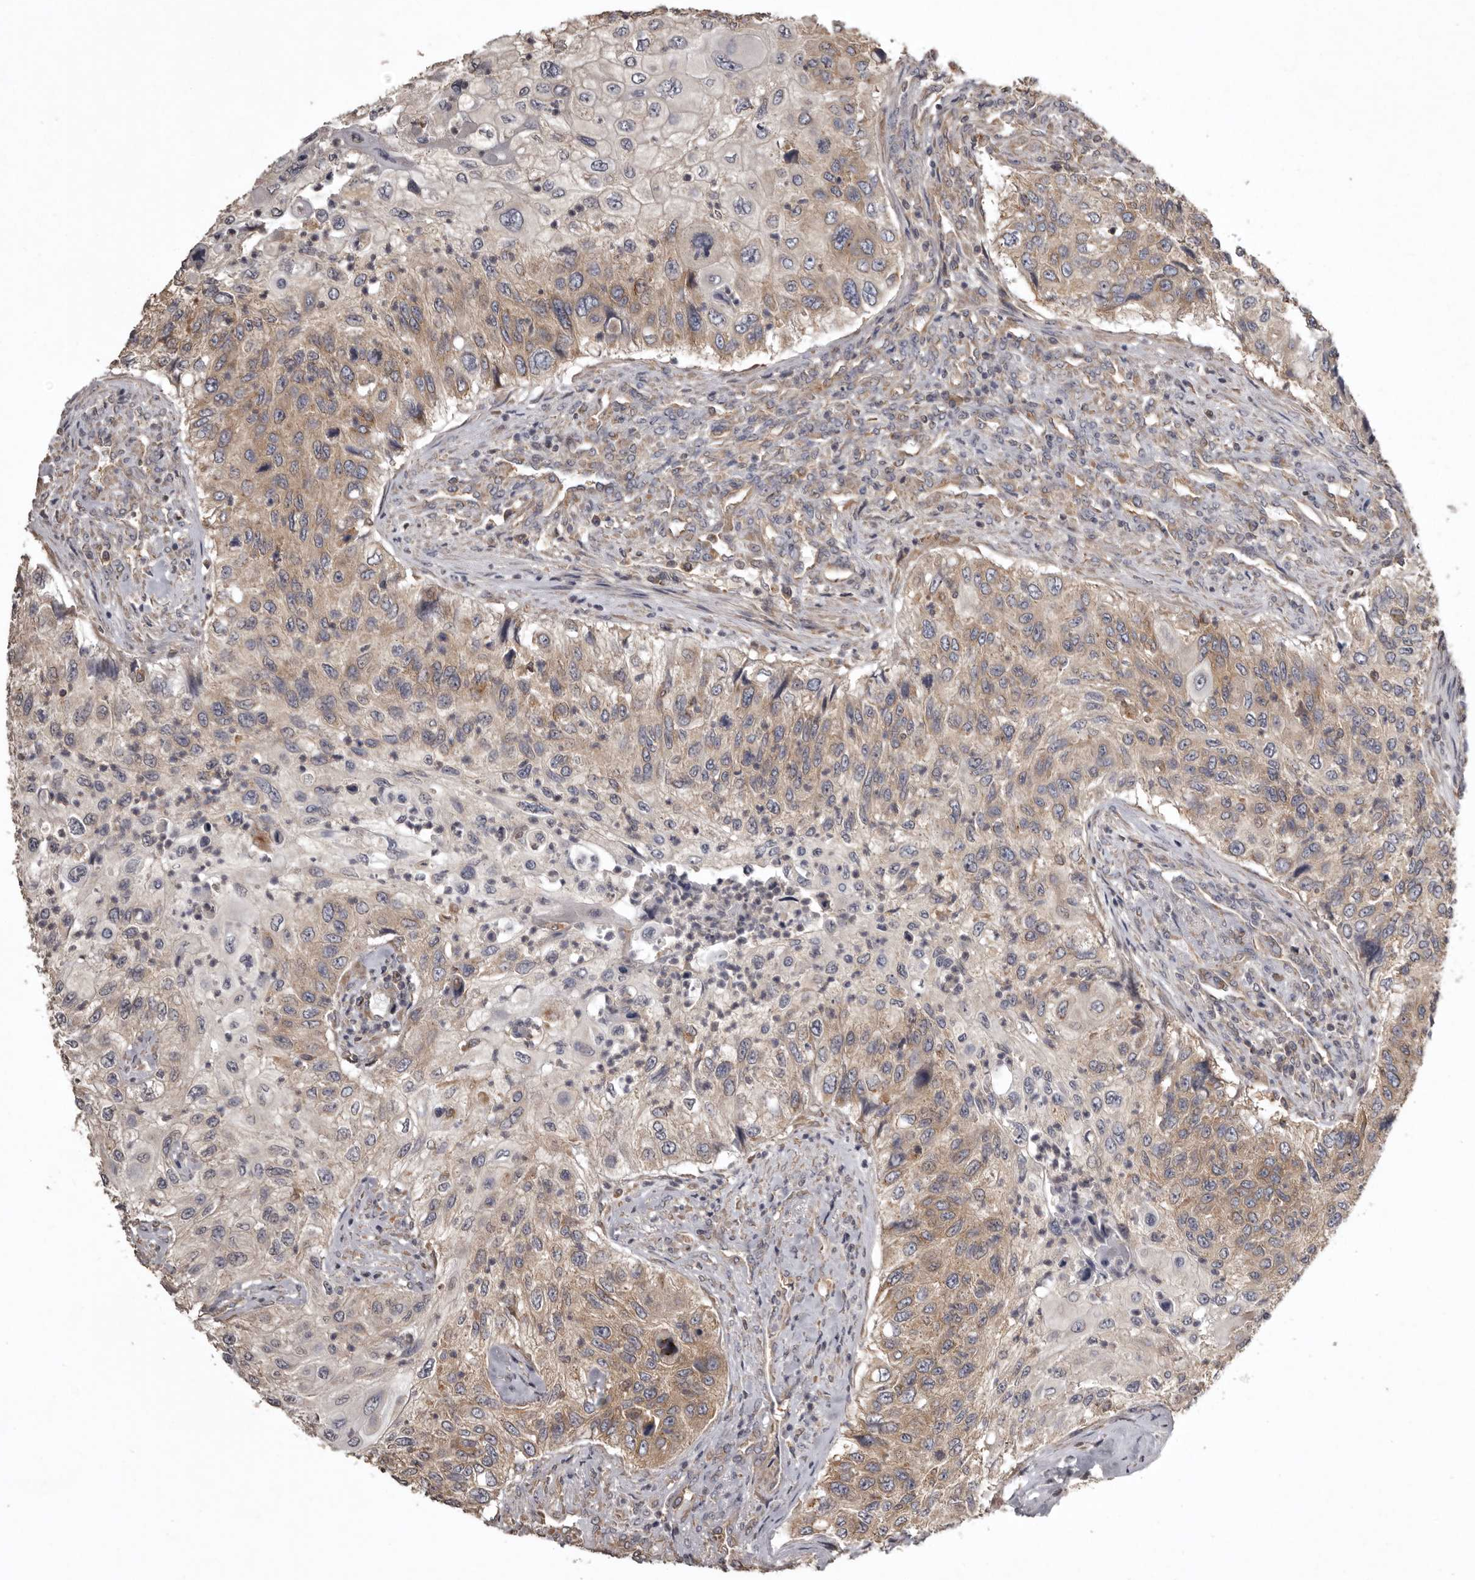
{"staining": {"intensity": "weak", "quantity": ">75%", "location": "cytoplasmic/membranous"}, "tissue": "urothelial cancer", "cell_type": "Tumor cells", "image_type": "cancer", "snomed": [{"axis": "morphology", "description": "Urothelial carcinoma, High grade"}, {"axis": "topography", "description": "Urinary bladder"}], "caption": "Brown immunohistochemical staining in high-grade urothelial carcinoma displays weak cytoplasmic/membranous expression in about >75% of tumor cells. (IHC, brightfield microscopy, high magnification).", "gene": "DARS1", "patient": {"sex": "female", "age": 60}}